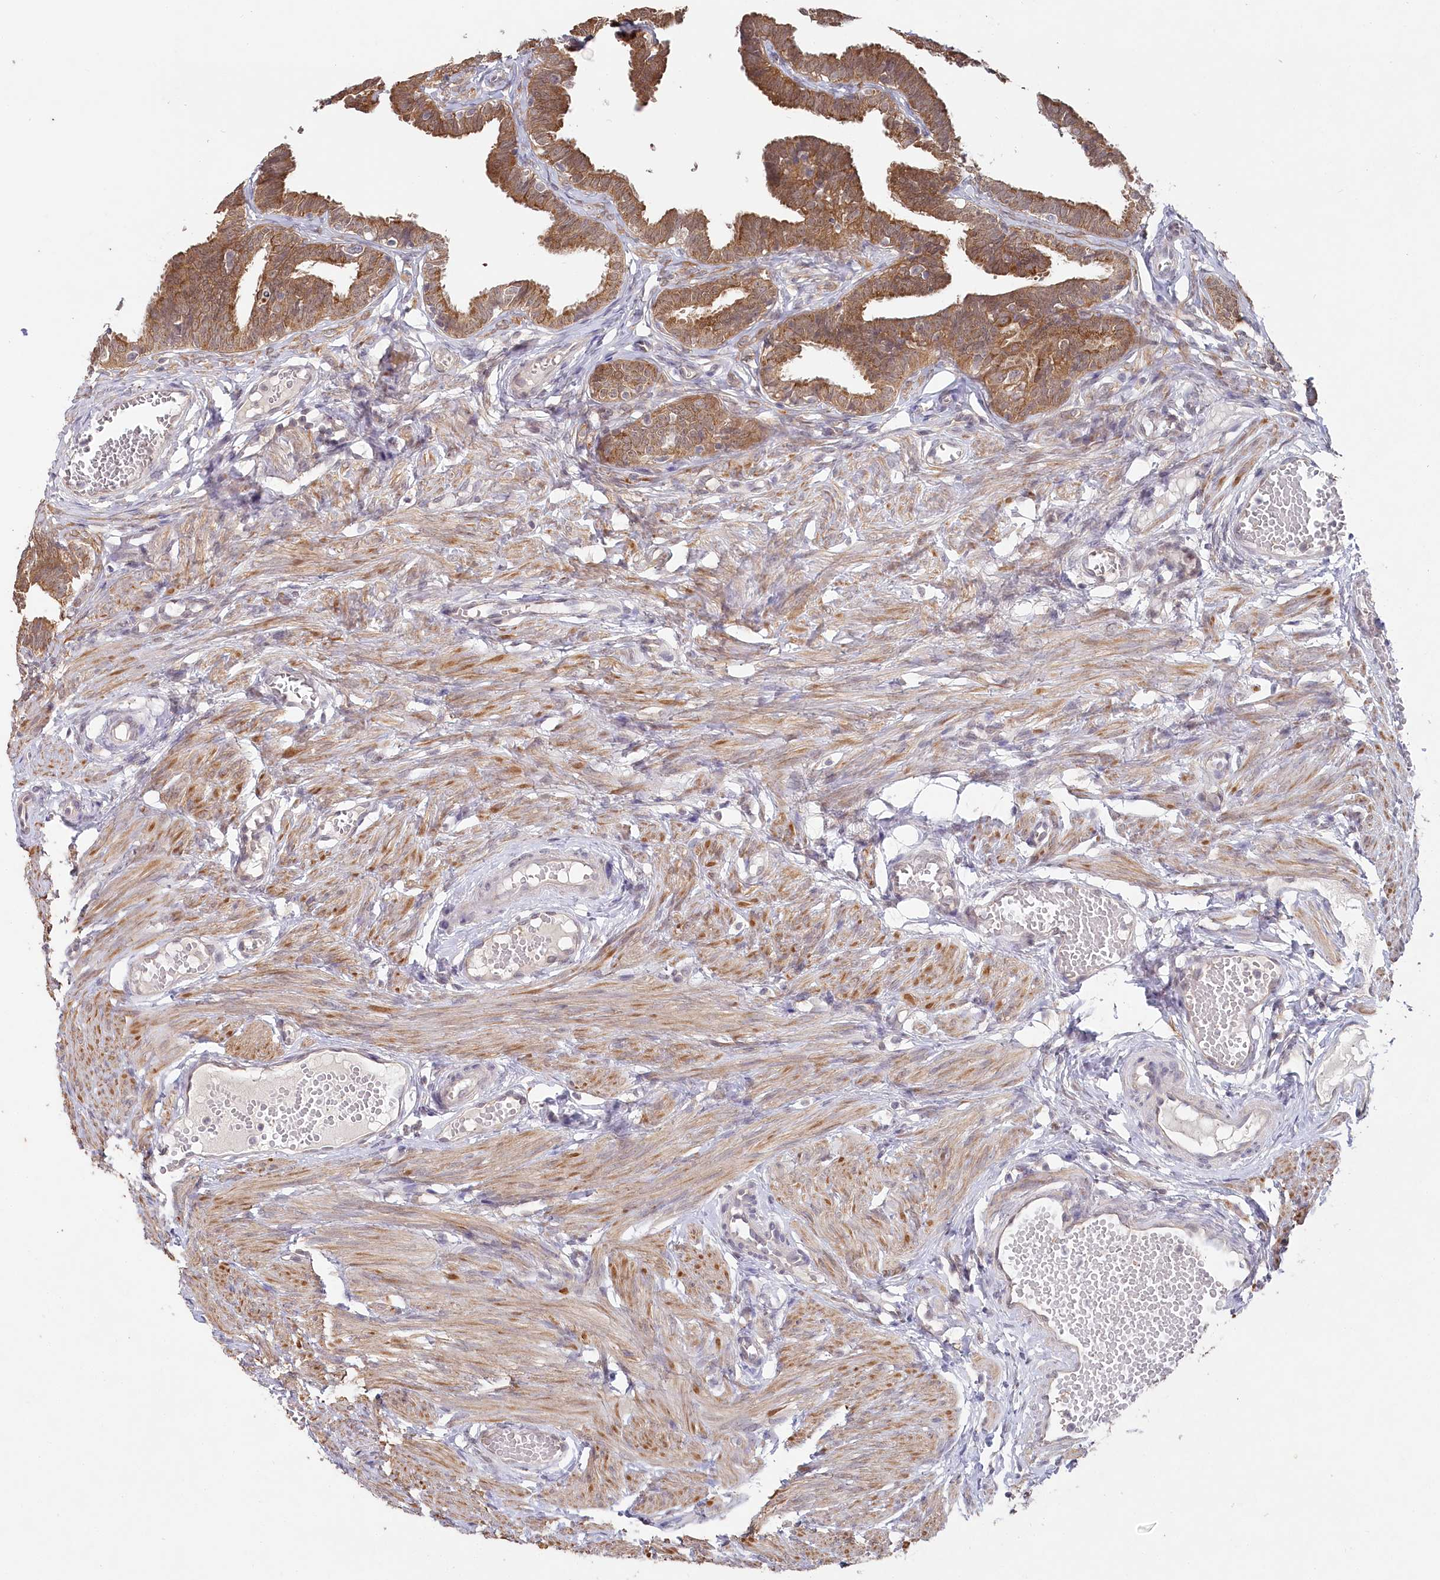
{"staining": {"intensity": "moderate", "quantity": "25%-75%", "location": "cytoplasmic/membranous"}, "tissue": "fallopian tube", "cell_type": "Glandular cells", "image_type": "normal", "snomed": [{"axis": "morphology", "description": "Normal tissue, NOS"}, {"axis": "topography", "description": "Fallopian tube"}, {"axis": "topography", "description": "Ovary"}], "caption": "Protein staining by immunohistochemistry (IHC) exhibits moderate cytoplasmic/membranous staining in about 25%-75% of glandular cells in benign fallopian tube.", "gene": "AAMDC", "patient": {"sex": "female", "age": 23}}